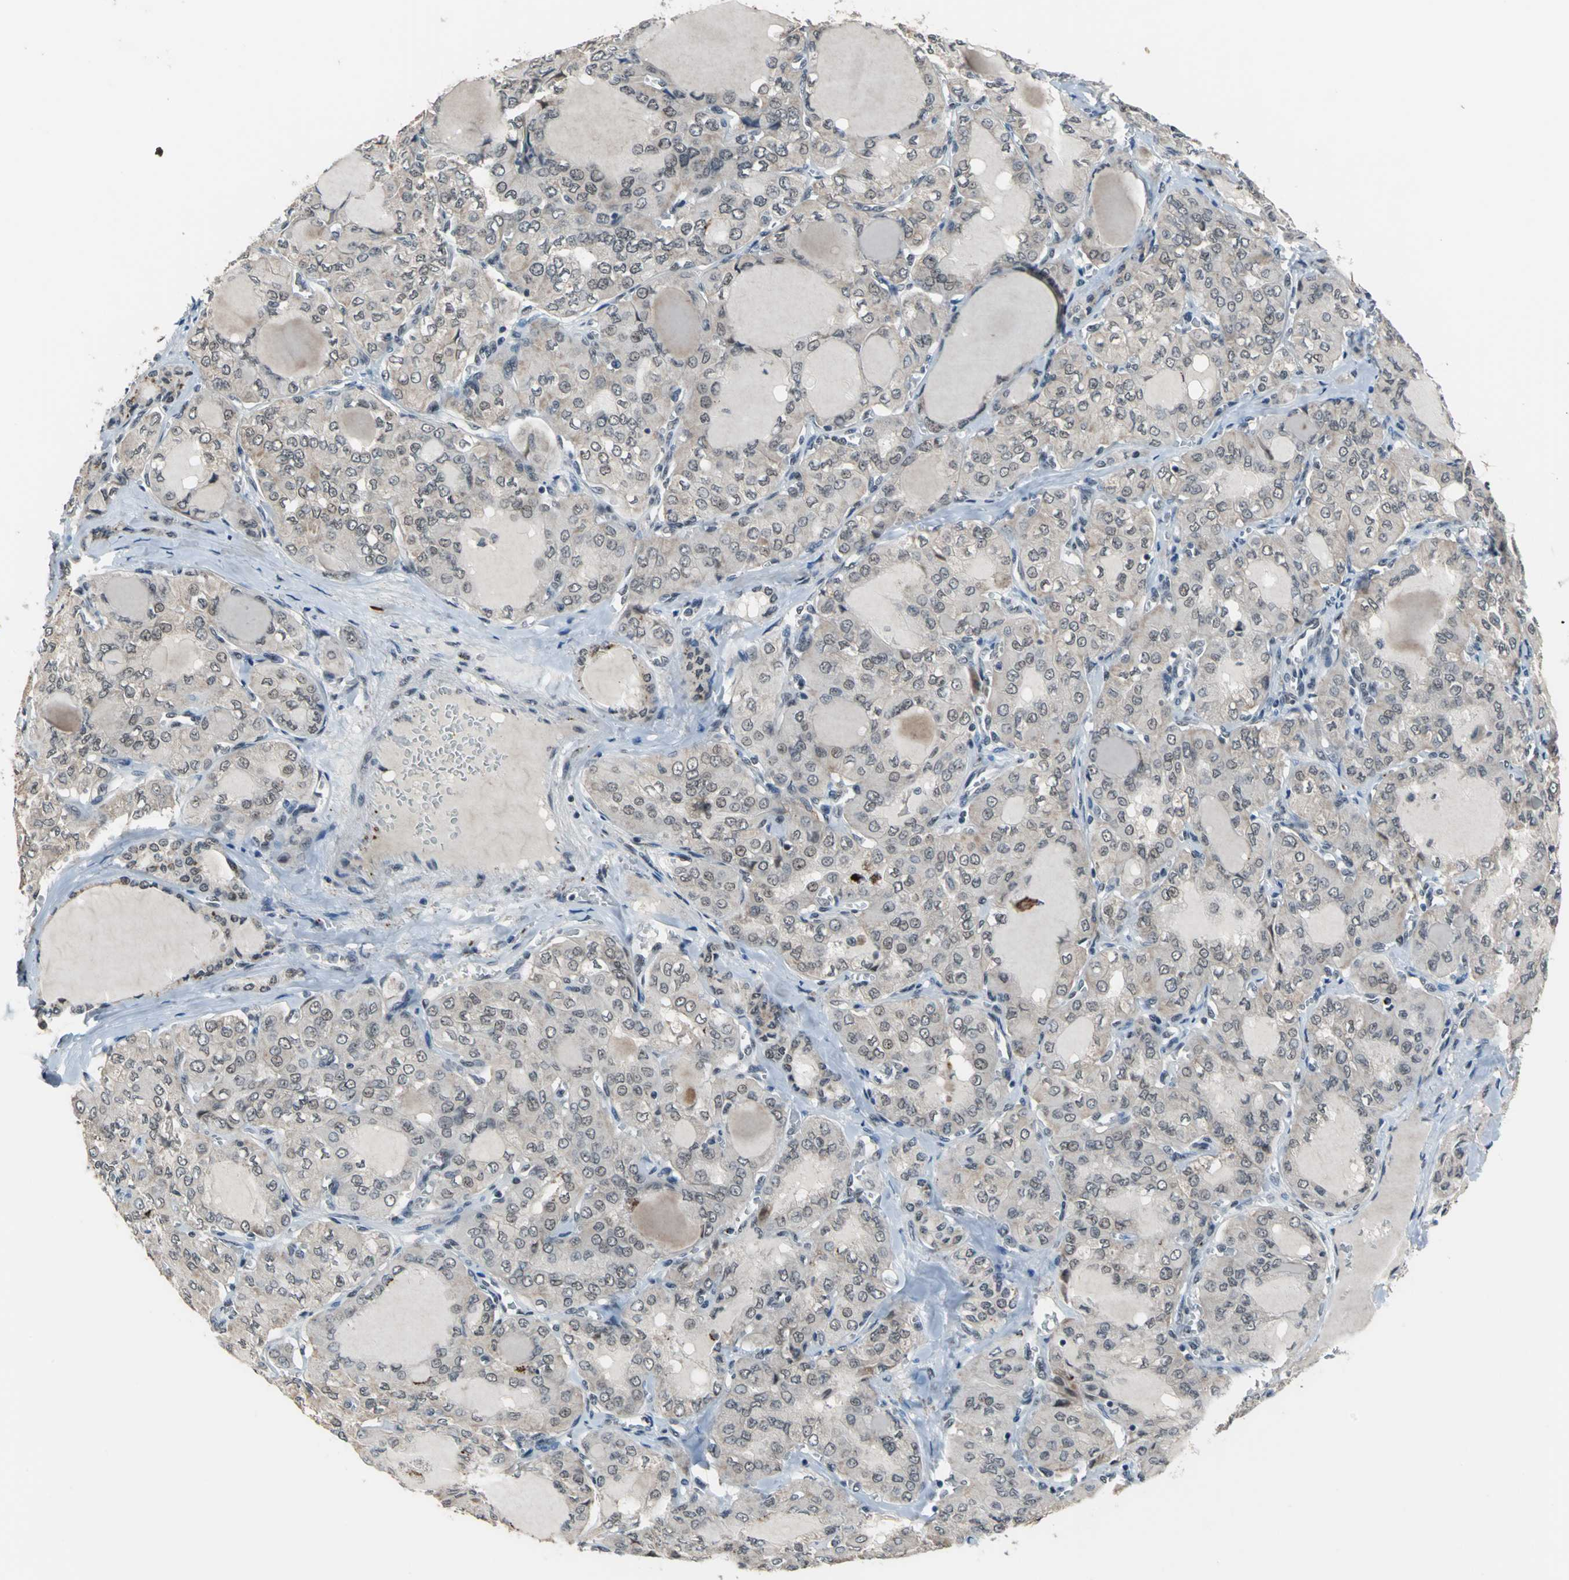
{"staining": {"intensity": "weak", "quantity": "25%-75%", "location": "cytoplasmic/membranous"}, "tissue": "thyroid cancer", "cell_type": "Tumor cells", "image_type": "cancer", "snomed": [{"axis": "morphology", "description": "Papillary adenocarcinoma, NOS"}, {"axis": "topography", "description": "Thyroid gland"}], "caption": "Immunohistochemical staining of human thyroid cancer reveals low levels of weak cytoplasmic/membranous protein staining in approximately 25%-75% of tumor cells. (DAB IHC with brightfield microscopy, high magnification).", "gene": "ELF2", "patient": {"sex": "male", "age": 20}}